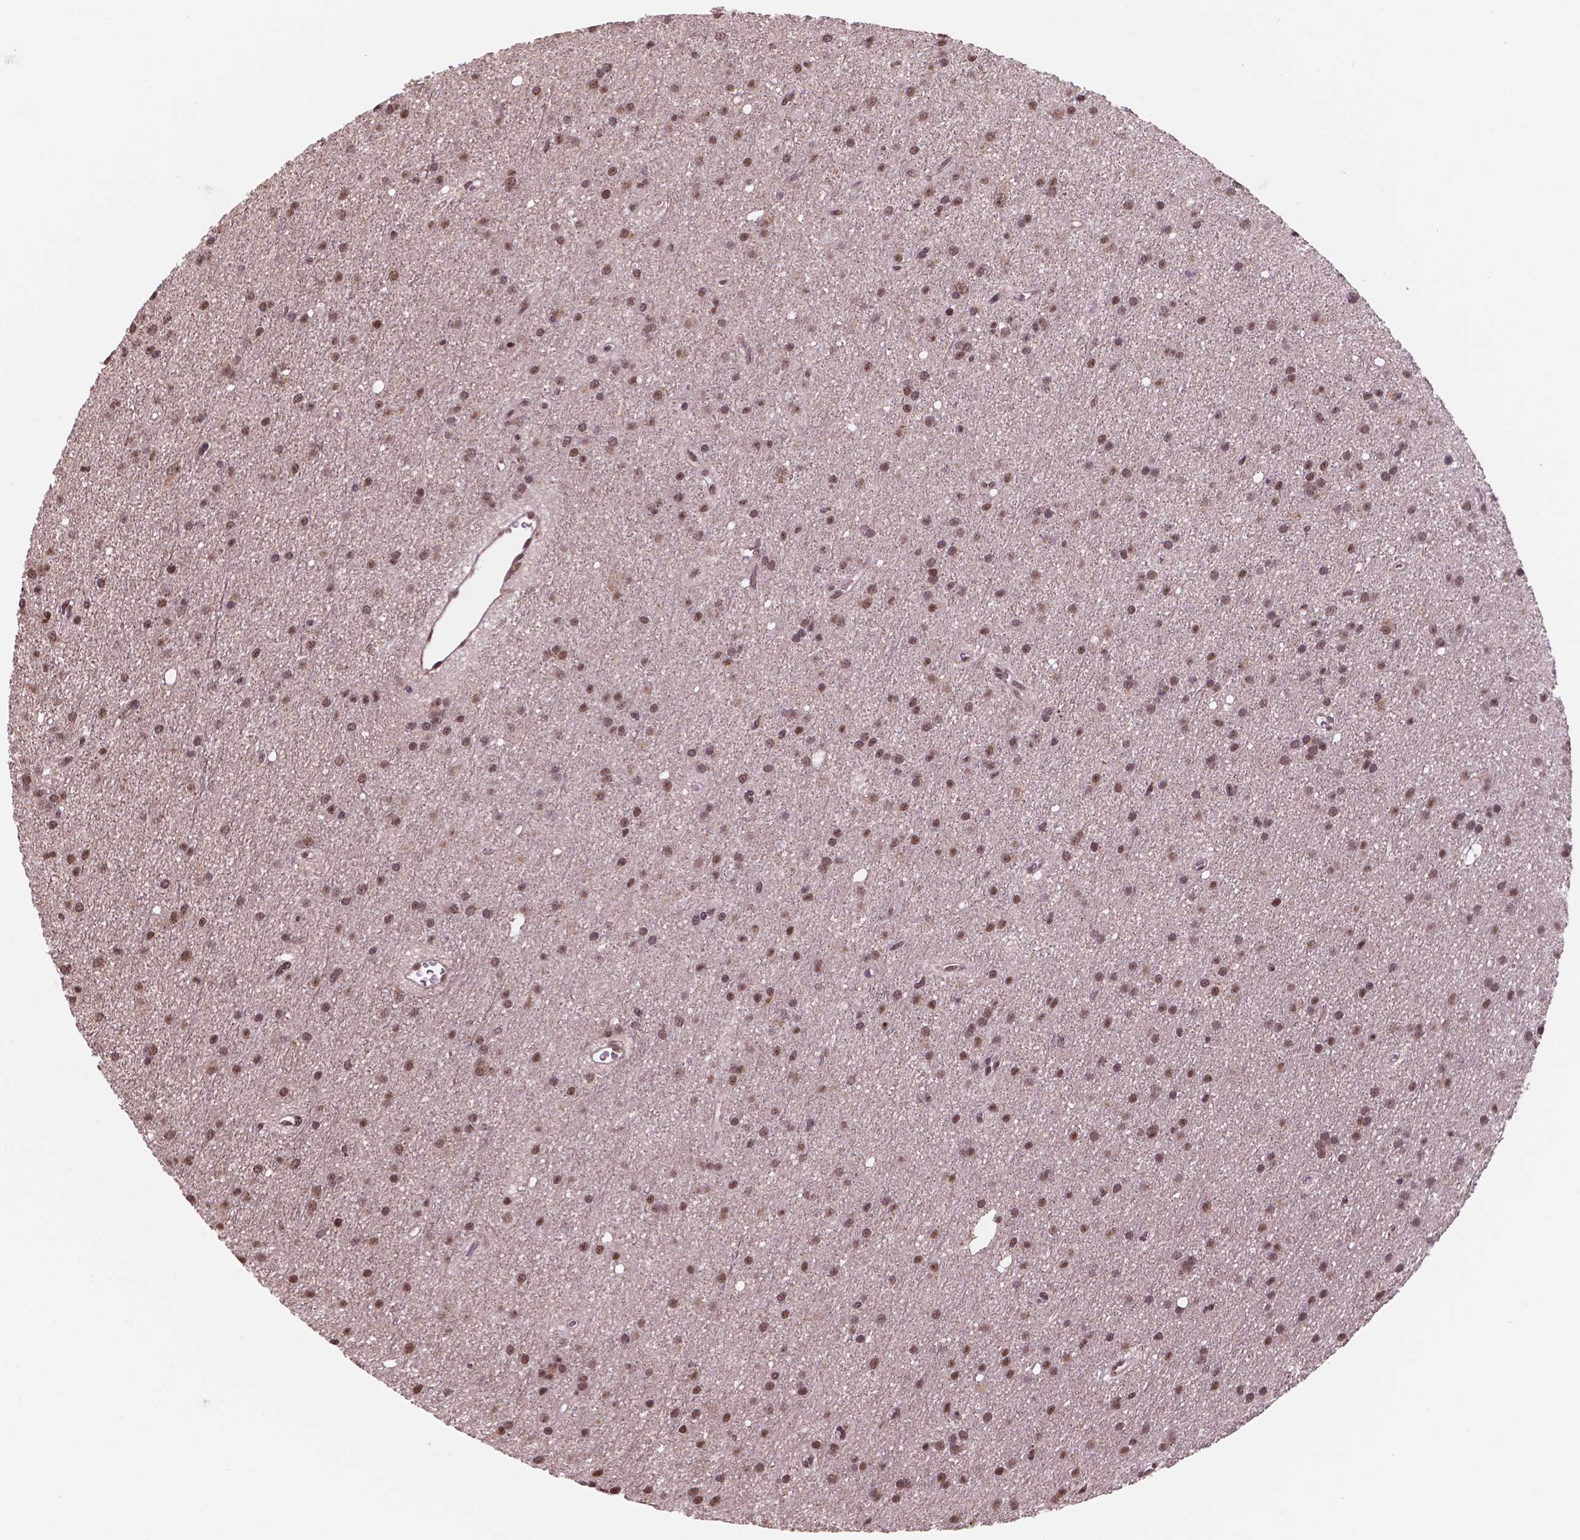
{"staining": {"intensity": "moderate", "quantity": ">75%", "location": "cytoplasmic/membranous,nuclear"}, "tissue": "glioma", "cell_type": "Tumor cells", "image_type": "cancer", "snomed": [{"axis": "morphology", "description": "Glioma, malignant, Low grade"}, {"axis": "topography", "description": "Brain"}], "caption": "Human low-grade glioma (malignant) stained for a protein (brown) shows moderate cytoplasmic/membranous and nuclear positive expression in about >75% of tumor cells.", "gene": "NDUFA10", "patient": {"sex": "male", "age": 27}}